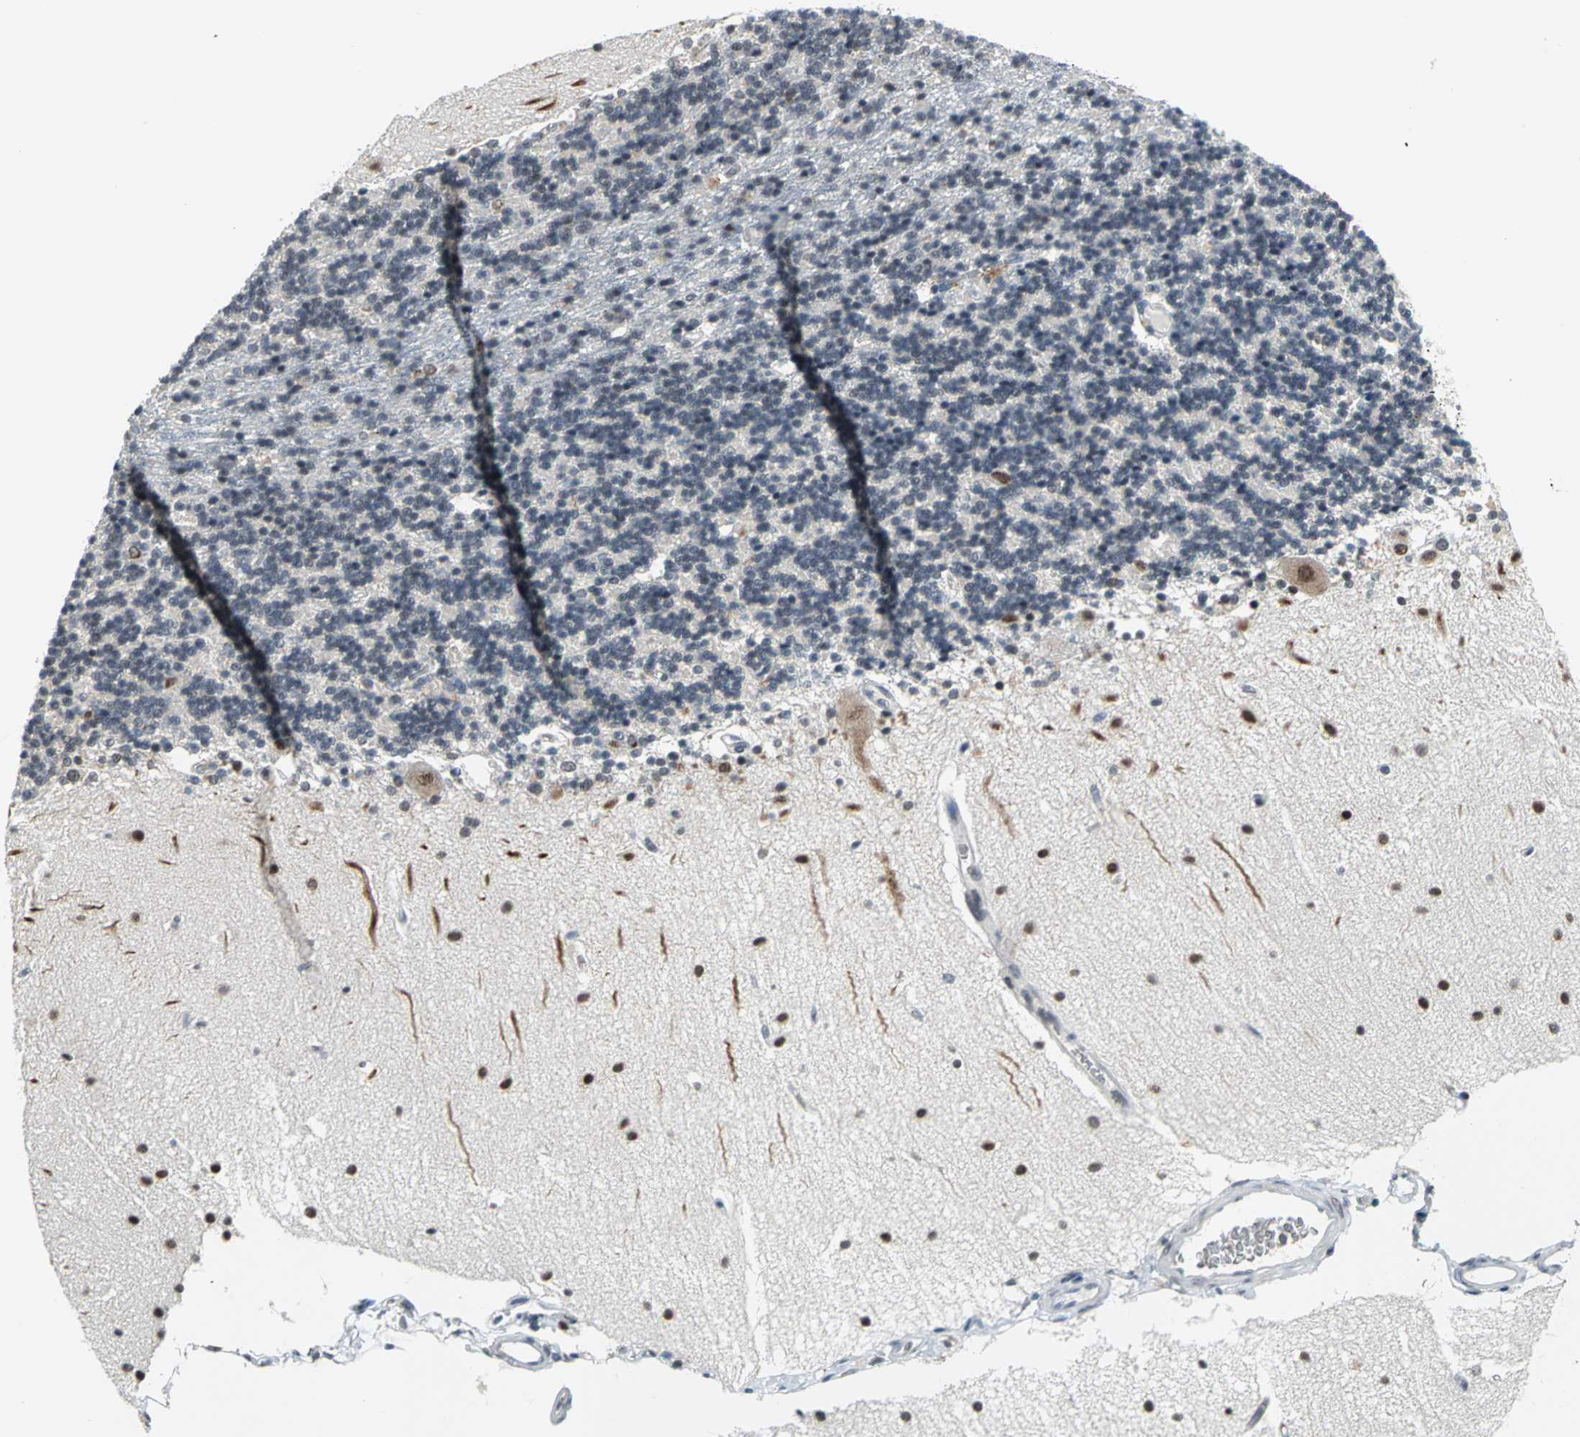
{"staining": {"intensity": "weak", "quantity": "<25%", "location": "nuclear"}, "tissue": "cerebellum", "cell_type": "Cells in granular layer", "image_type": "normal", "snomed": [{"axis": "morphology", "description": "Normal tissue, NOS"}, {"axis": "topography", "description": "Cerebellum"}], "caption": "An immunohistochemistry (IHC) micrograph of benign cerebellum is shown. There is no staining in cells in granular layer of cerebellum. (Immunohistochemistry, brightfield microscopy, high magnification).", "gene": "GLI3", "patient": {"sex": "female", "age": 54}}